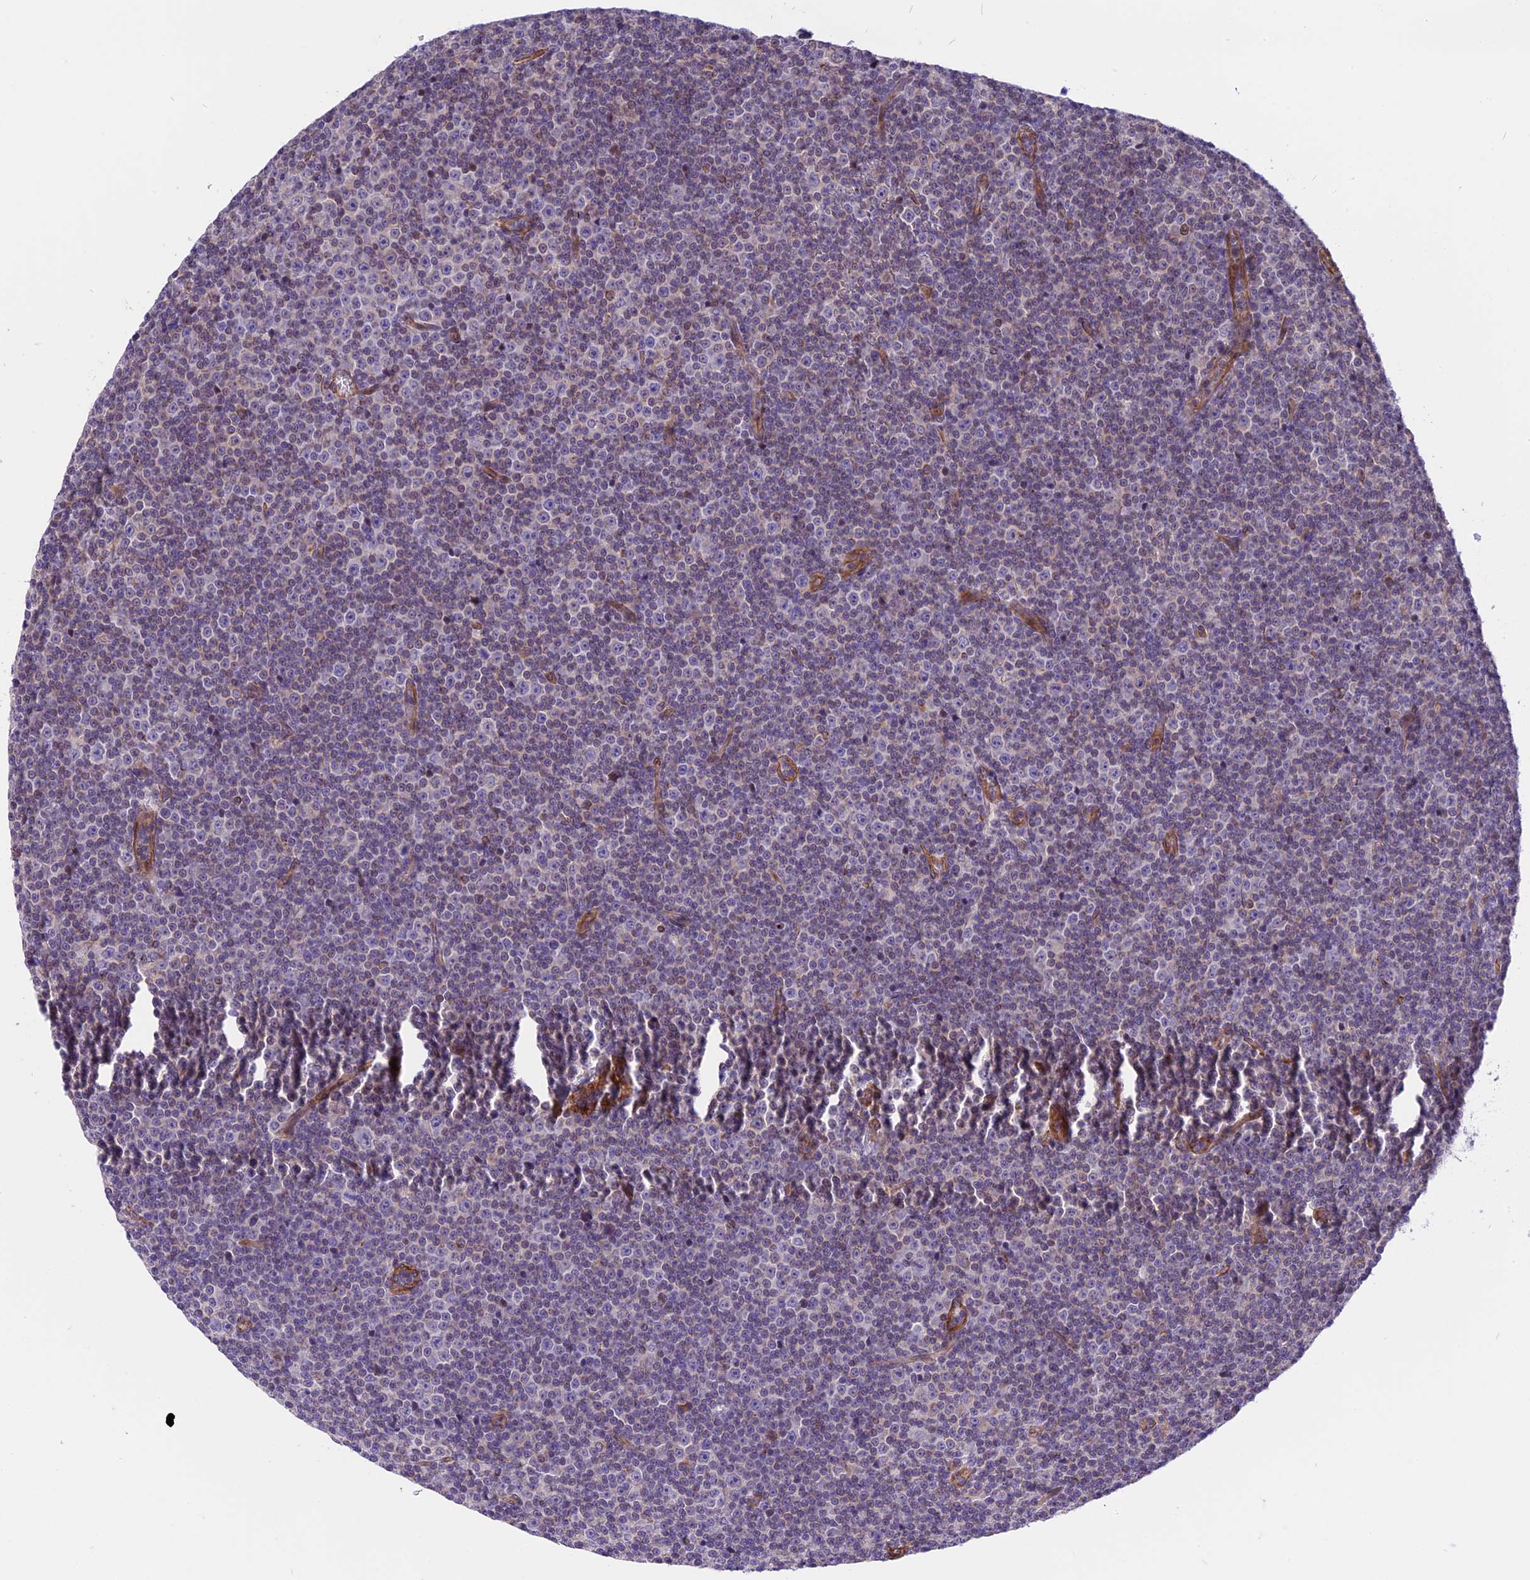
{"staining": {"intensity": "negative", "quantity": "none", "location": "none"}, "tissue": "lymphoma", "cell_type": "Tumor cells", "image_type": "cancer", "snomed": [{"axis": "morphology", "description": "Malignant lymphoma, non-Hodgkin's type, Low grade"}, {"axis": "topography", "description": "Lymph node"}], "caption": "This image is of lymphoma stained with immunohistochemistry to label a protein in brown with the nuclei are counter-stained blue. There is no staining in tumor cells.", "gene": "R3HDM4", "patient": {"sex": "female", "age": 67}}